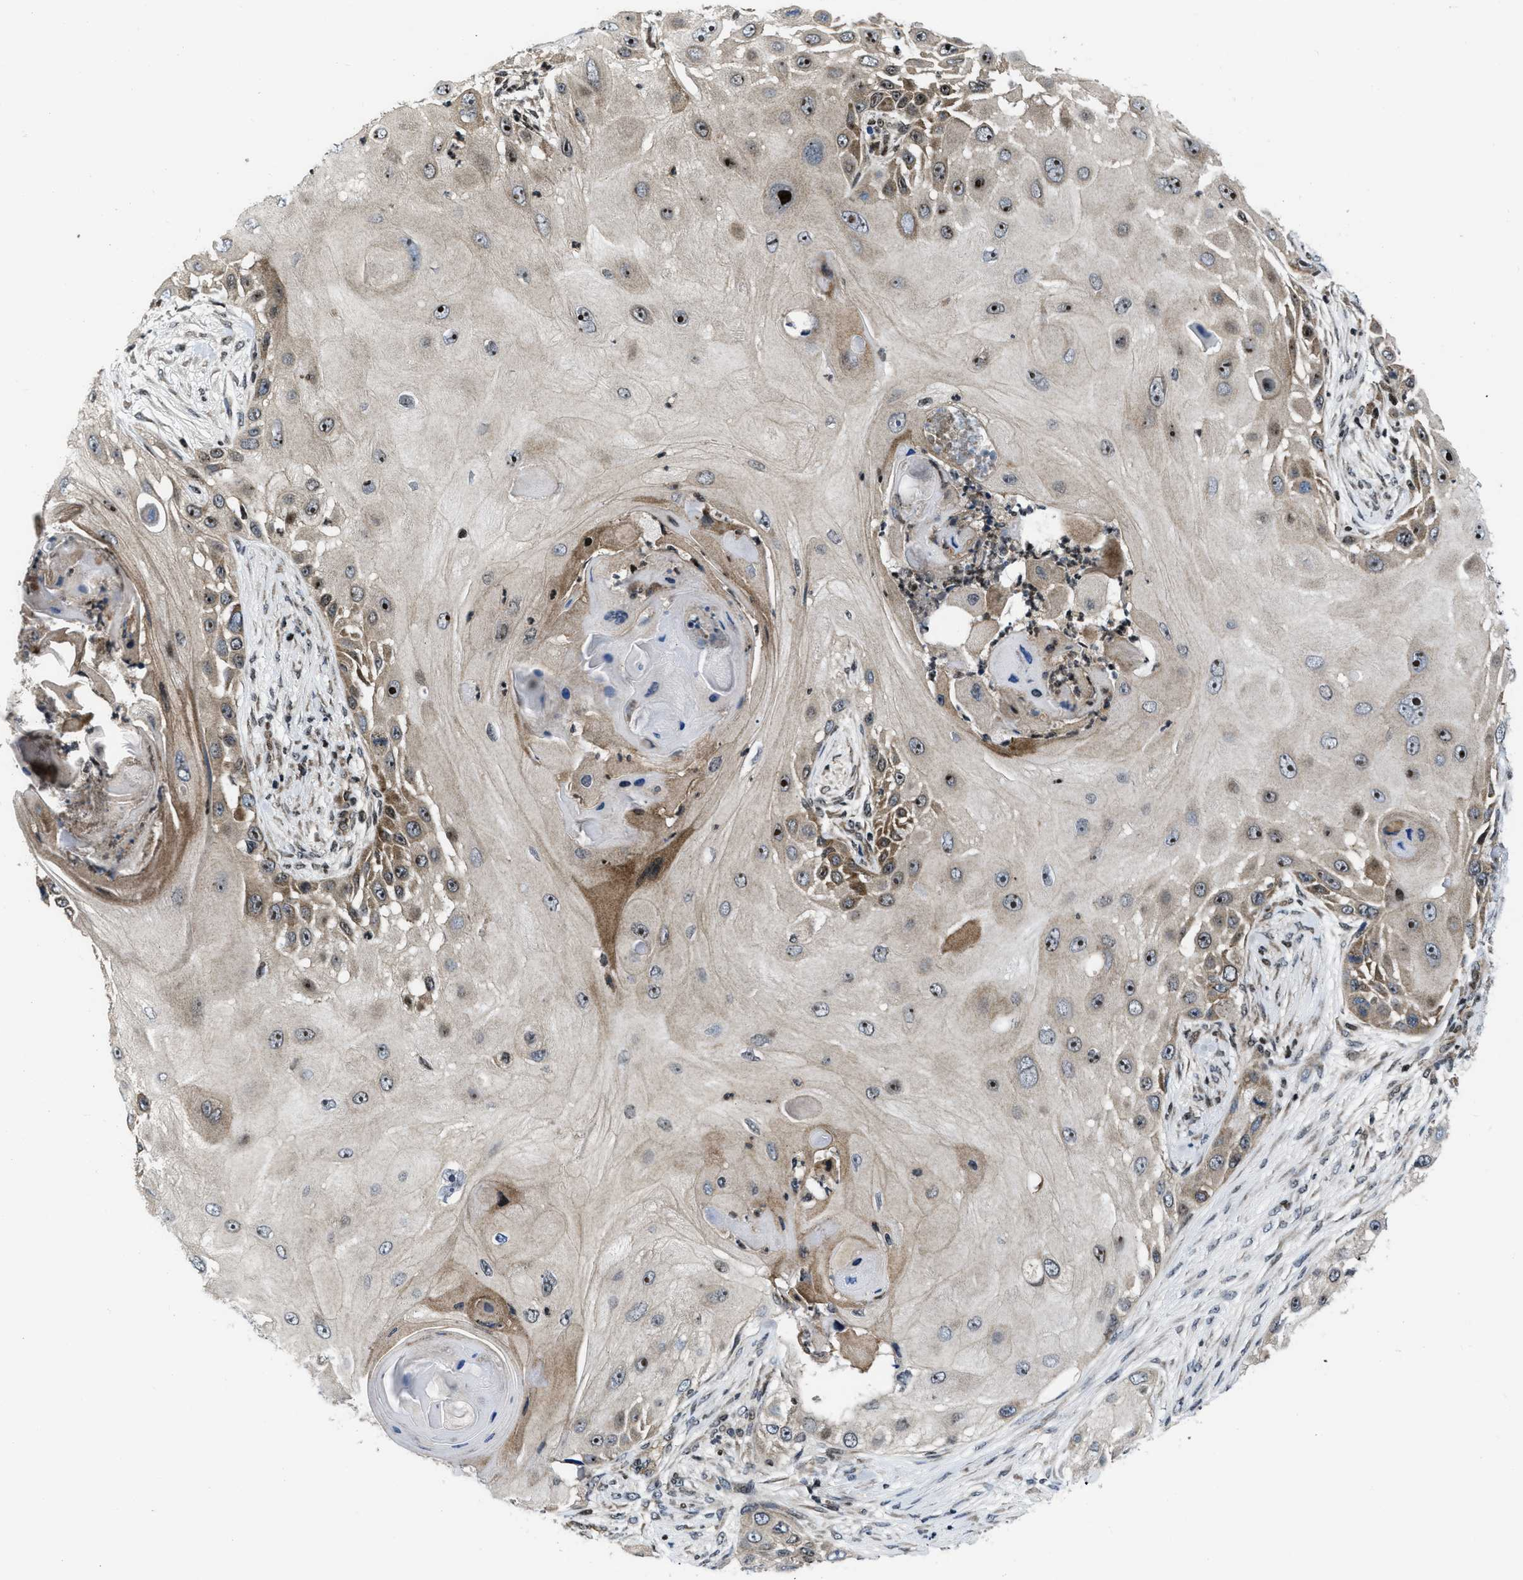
{"staining": {"intensity": "strong", "quantity": "25%-75%", "location": "cytoplasmic/membranous,nuclear"}, "tissue": "skin cancer", "cell_type": "Tumor cells", "image_type": "cancer", "snomed": [{"axis": "morphology", "description": "Squamous cell carcinoma, NOS"}, {"axis": "topography", "description": "Skin"}], "caption": "An IHC histopathology image of neoplastic tissue is shown. Protein staining in brown shows strong cytoplasmic/membranous and nuclear positivity in skin cancer within tumor cells.", "gene": "PPP2CB", "patient": {"sex": "female", "age": 44}}